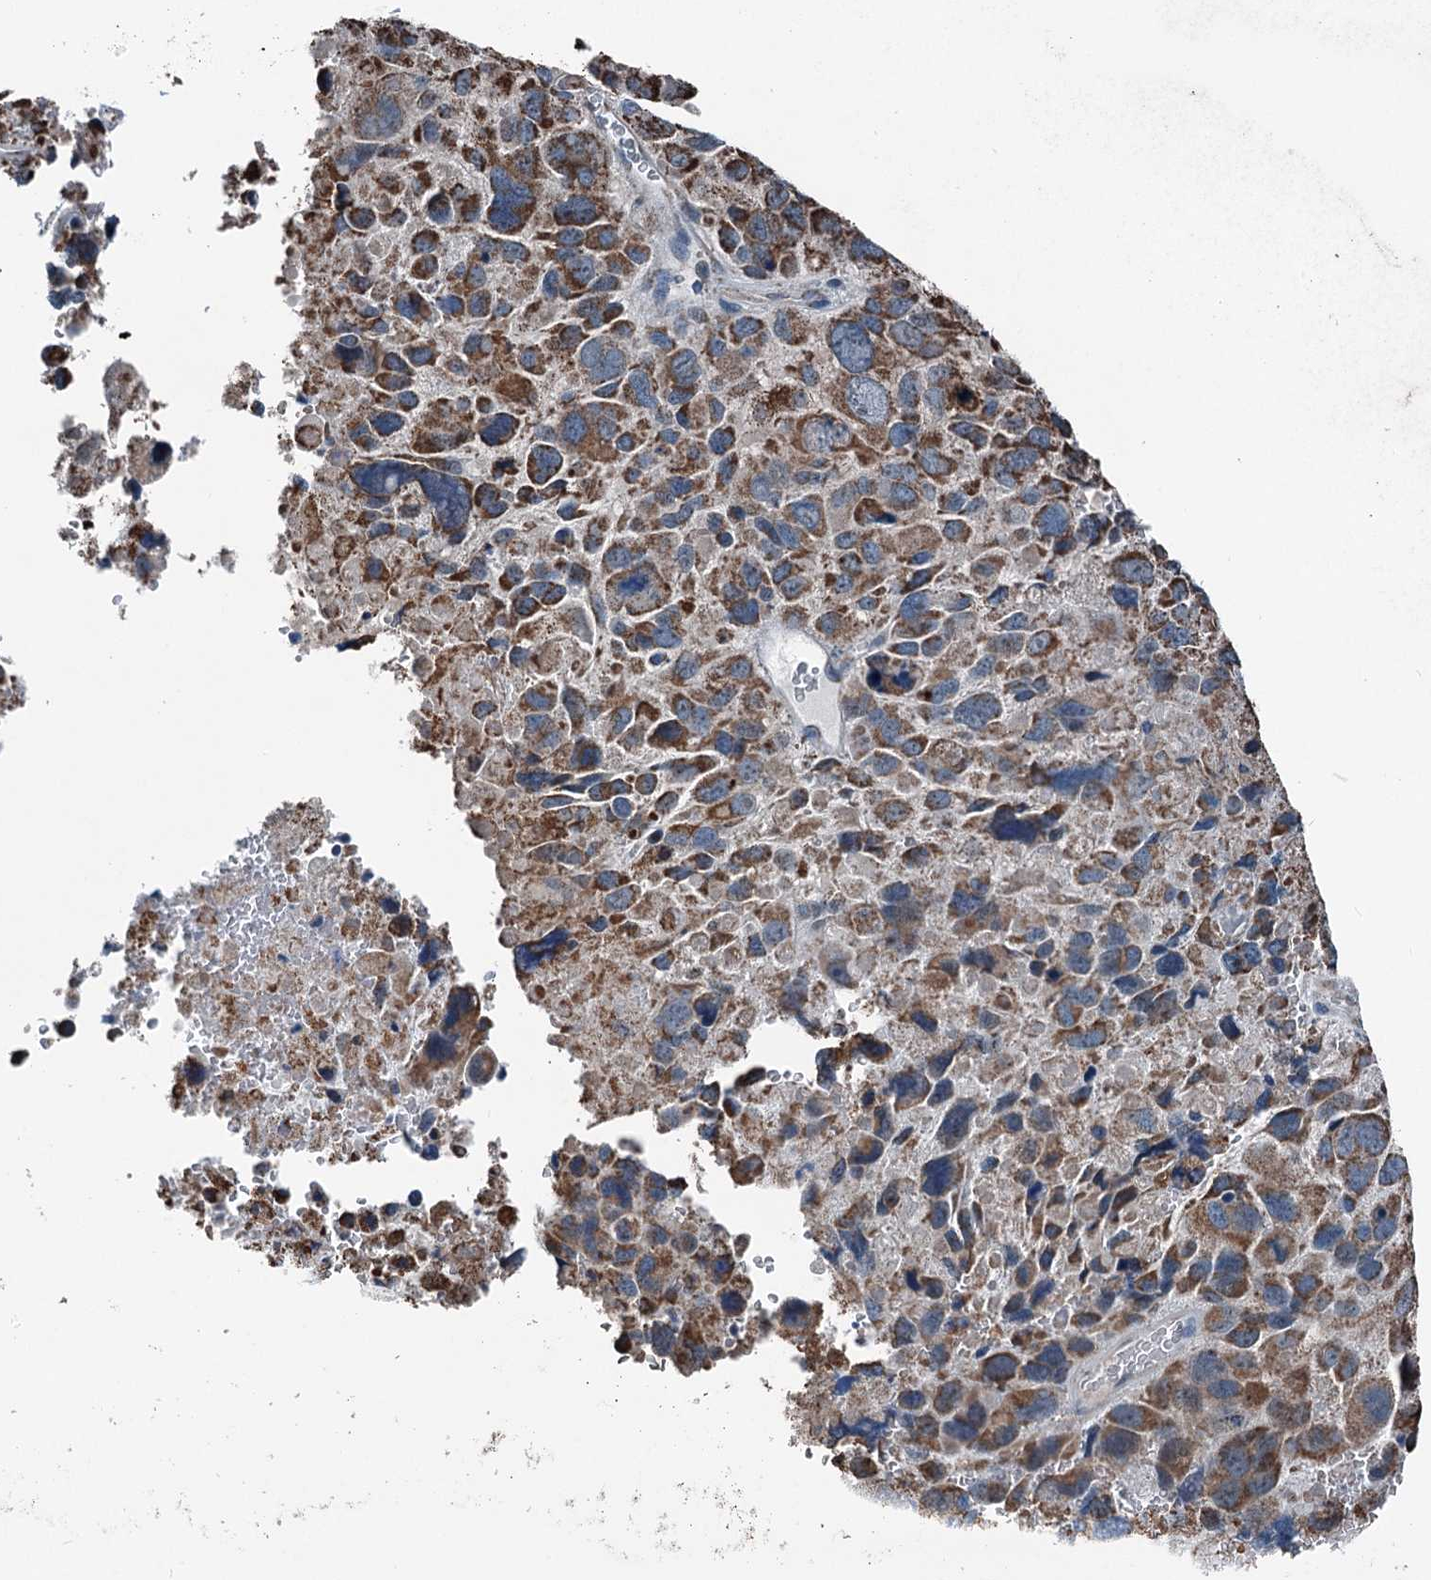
{"staining": {"intensity": "strong", "quantity": ">75%", "location": "cytoplasmic/membranous"}, "tissue": "lung cancer", "cell_type": "Tumor cells", "image_type": "cancer", "snomed": [{"axis": "morphology", "description": "Adenocarcinoma, NOS"}, {"axis": "topography", "description": "Lung"}], "caption": "Tumor cells exhibit strong cytoplasmic/membranous staining in about >75% of cells in adenocarcinoma (lung).", "gene": "TRPT1", "patient": {"sex": "male", "age": 67}}